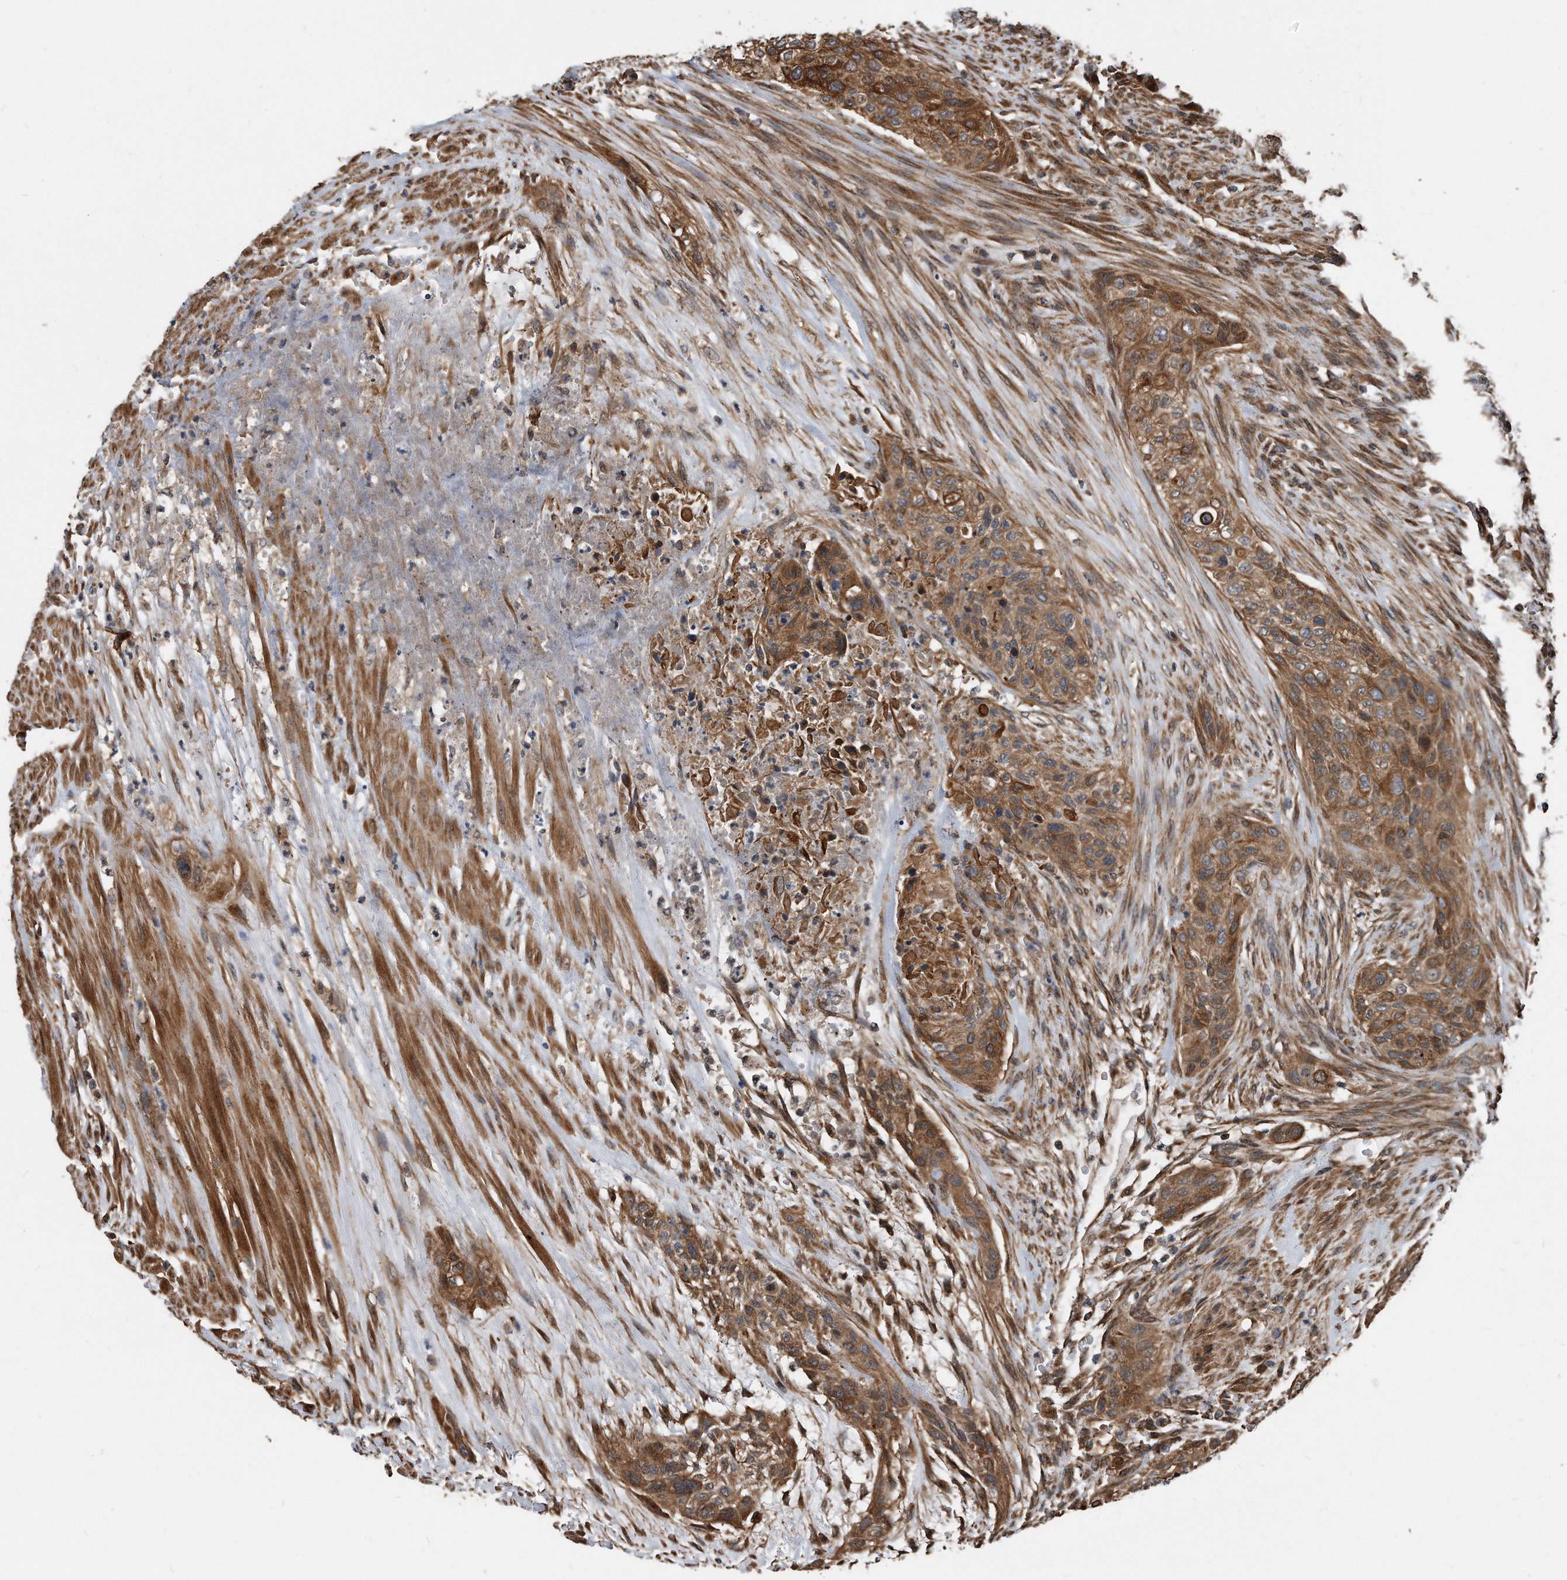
{"staining": {"intensity": "moderate", "quantity": ">75%", "location": "cytoplasmic/membranous"}, "tissue": "urothelial cancer", "cell_type": "Tumor cells", "image_type": "cancer", "snomed": [{"axis": "morphology", "description": "Urothelial carcinoma, High grade"}, {"axis": "topography", "description": "Urinary bladder"}], "caption": "Human urothelial cancer stained for a protein (brown) demonstrates moderate cytoplasmic/membranous positive staining in about >75% of tumor cells.", "gene": "FAM136A", "patient": {"sex": "male", "age": 35}}